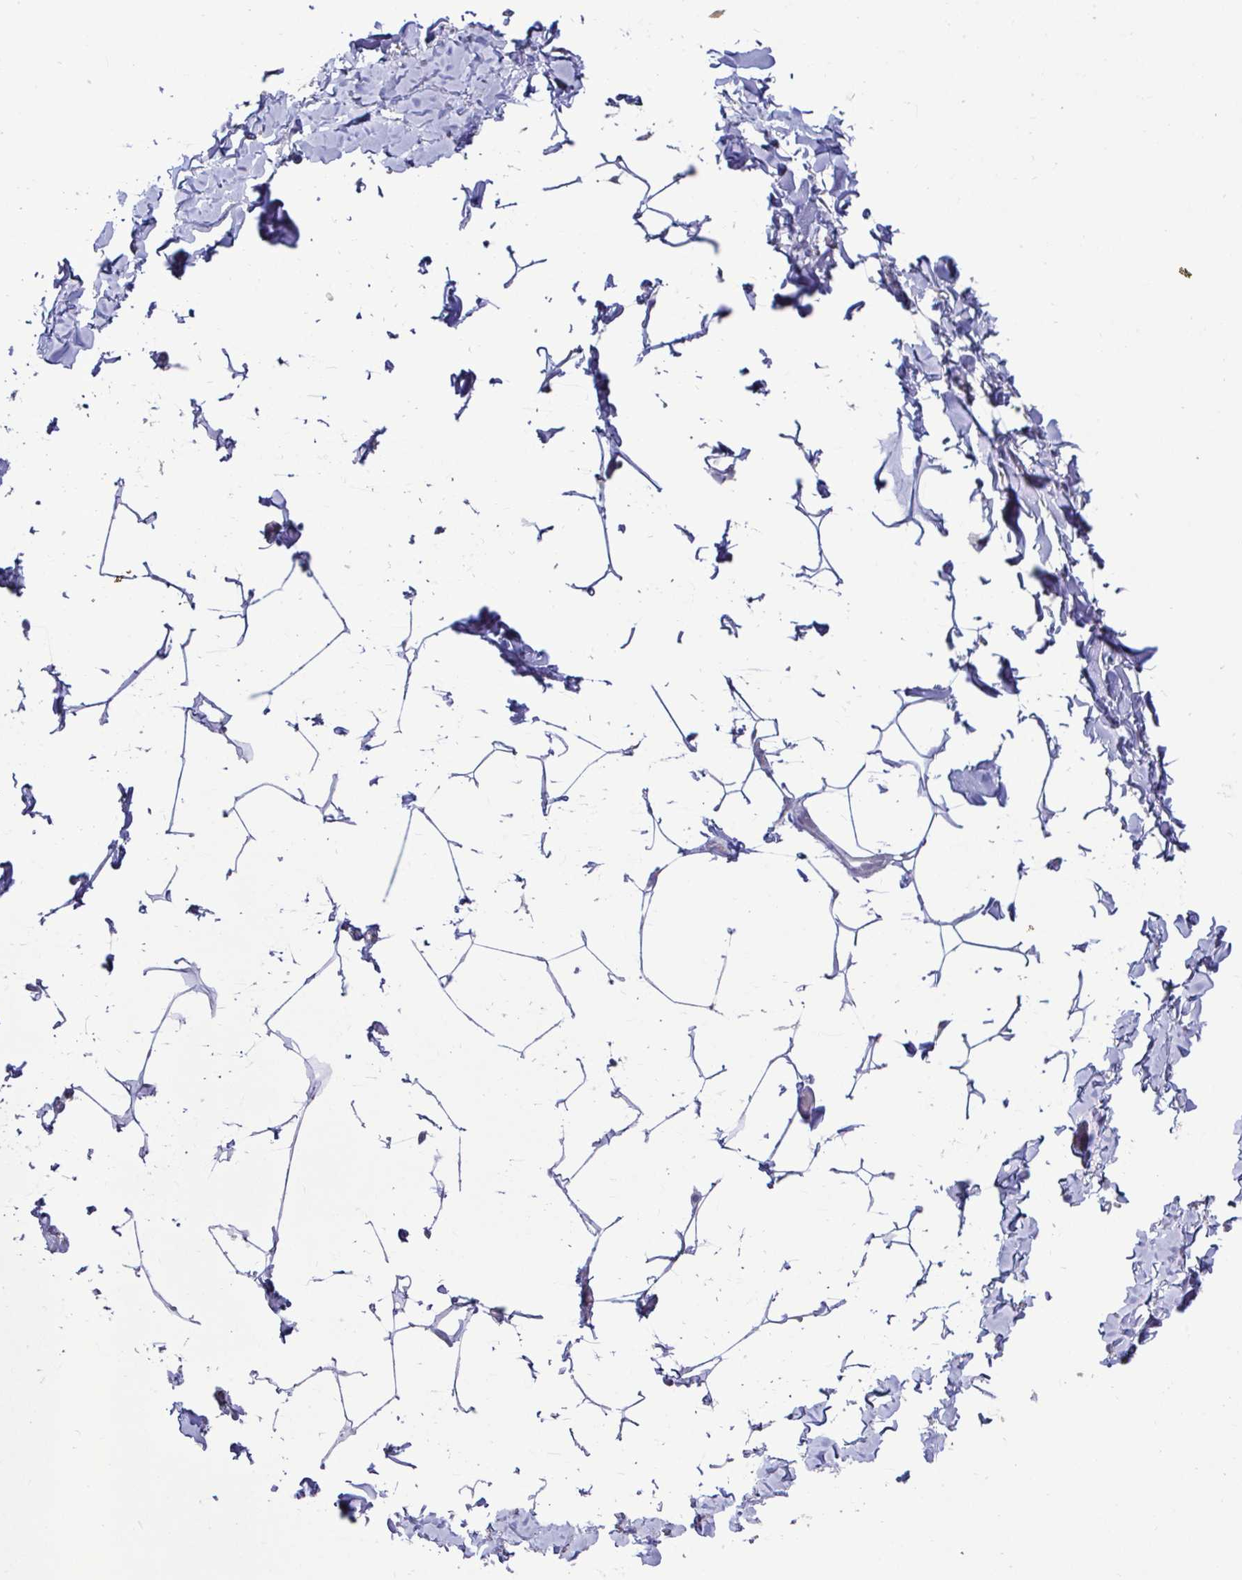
{"staining": {"intensity": "negative", "quantity": "none", "location": "none"}, "tissue": "adipose tissue", "cell_type": "Adipocytes", "image_type": "normal", "snomed": [{"axis": "morphology", "description": "Normal tissue, NOS"}, {"axis": "topography", "description": "Soft tissue"}, {"axis": "topography", "description": "Adipose tissue"}, {"axis": "topography", "description": "Vascular tissue"}, {"axis": "topography", "description": "Peripheral nerve tissue"}], "caption": "Image shows no significant protein positivity in adipocytes of unremarkable adipose tissue.", "gene": "GSTM1", "patient": {"sex": "male", "age": 29}}